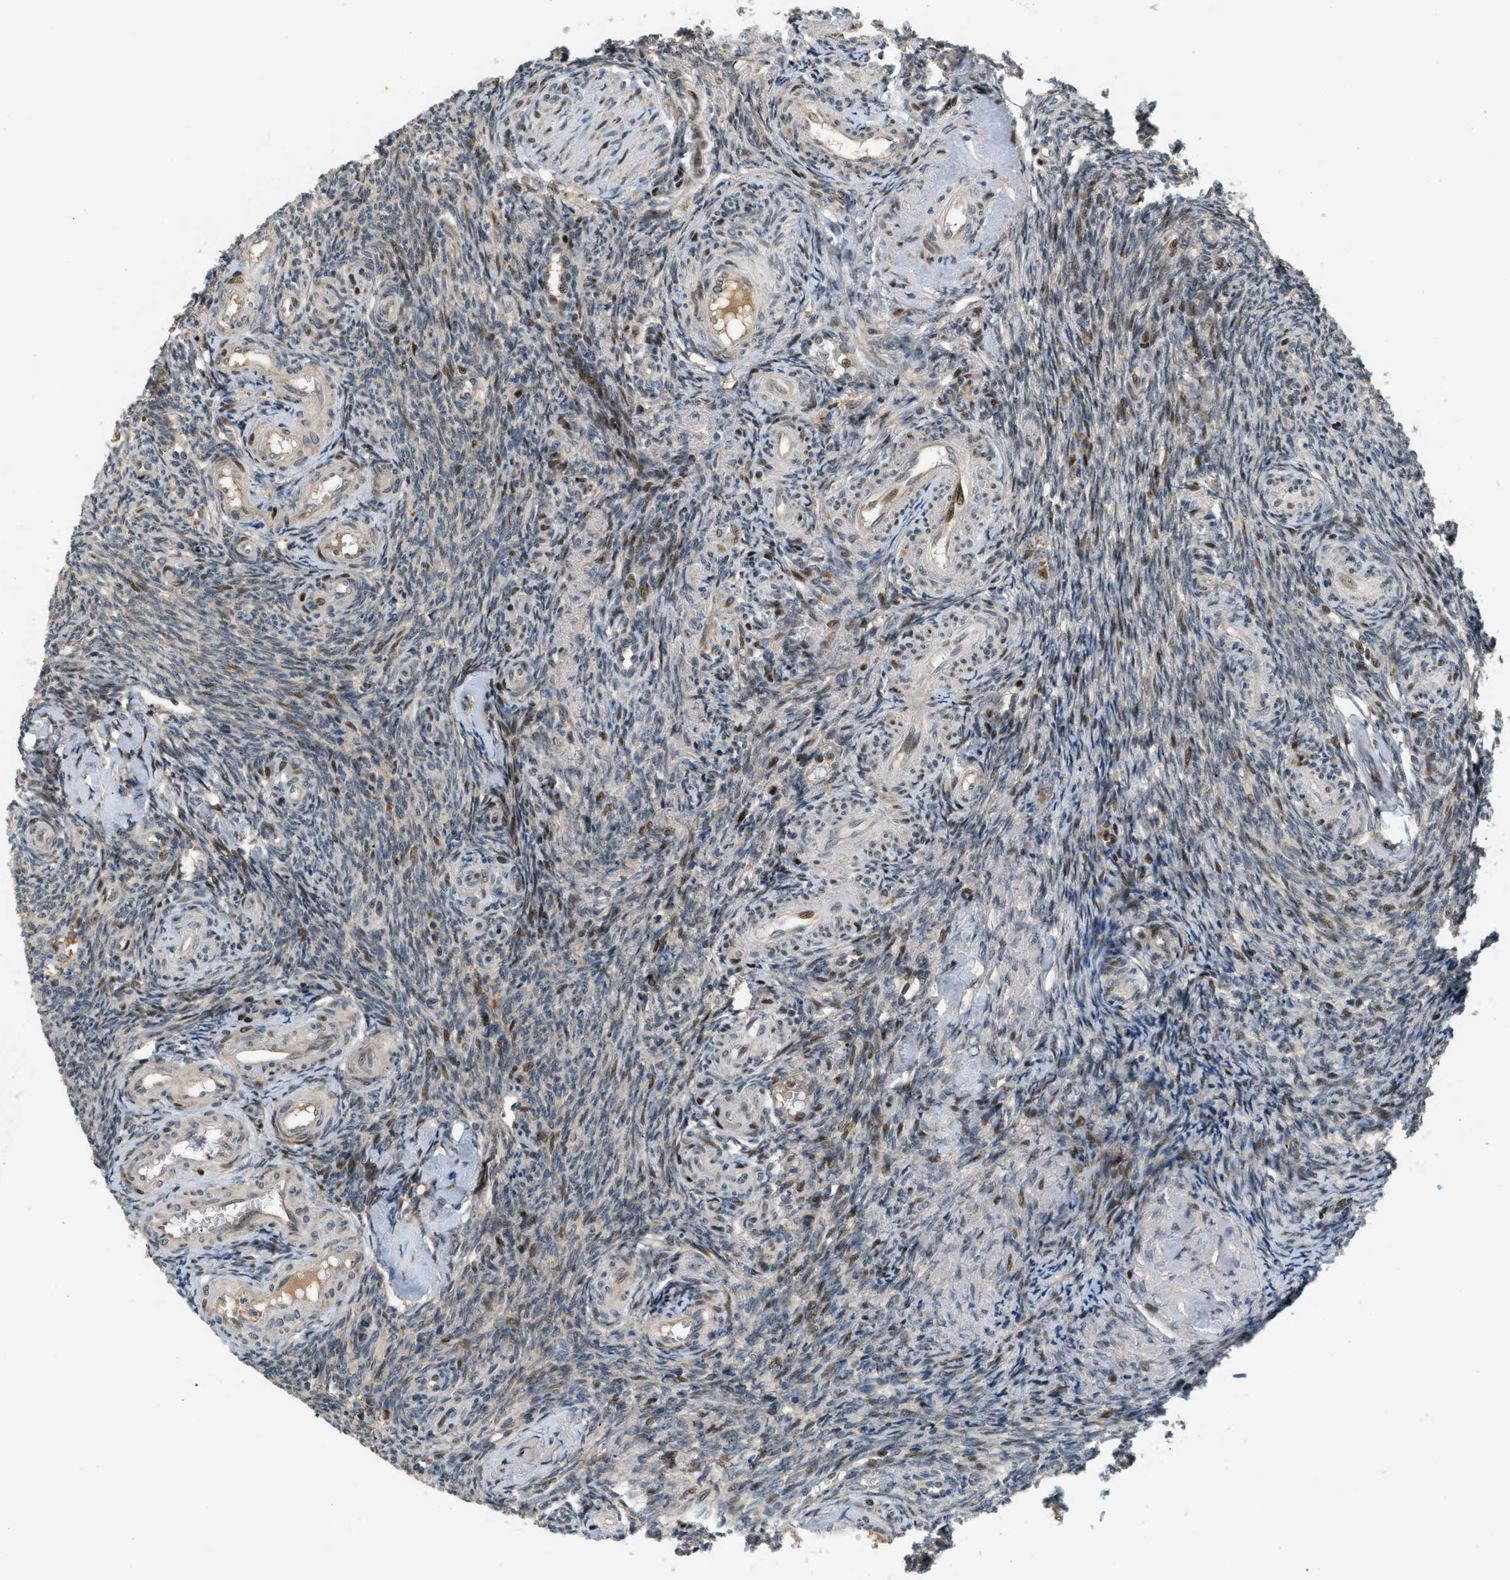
{"staining": {"intensity": "moderate", "quantity": "<25%", "location": "cytoplasmic/membranous,nuclear"}, "tissue": "ovary", "cell_type": "Ovarian stroma cells", "image_type": "normal", "snomed": [{"axis": "morphology", "description": "Normal tissue, NOS"}, {"axis": "topography", "description": "Ovary"}], "caption": "The immunohistochemical stain labels moderate cytoplasmic/membranous,nuclear positivity in ovarian stroma cells of normal ovary. The protein is stained brown, and the nuclei are stained in blue (DAB IHC with brightfield microscopy, high magnification).", "gene": "TRAPPC14", "patient": {"sex": "female", "age": 41}}